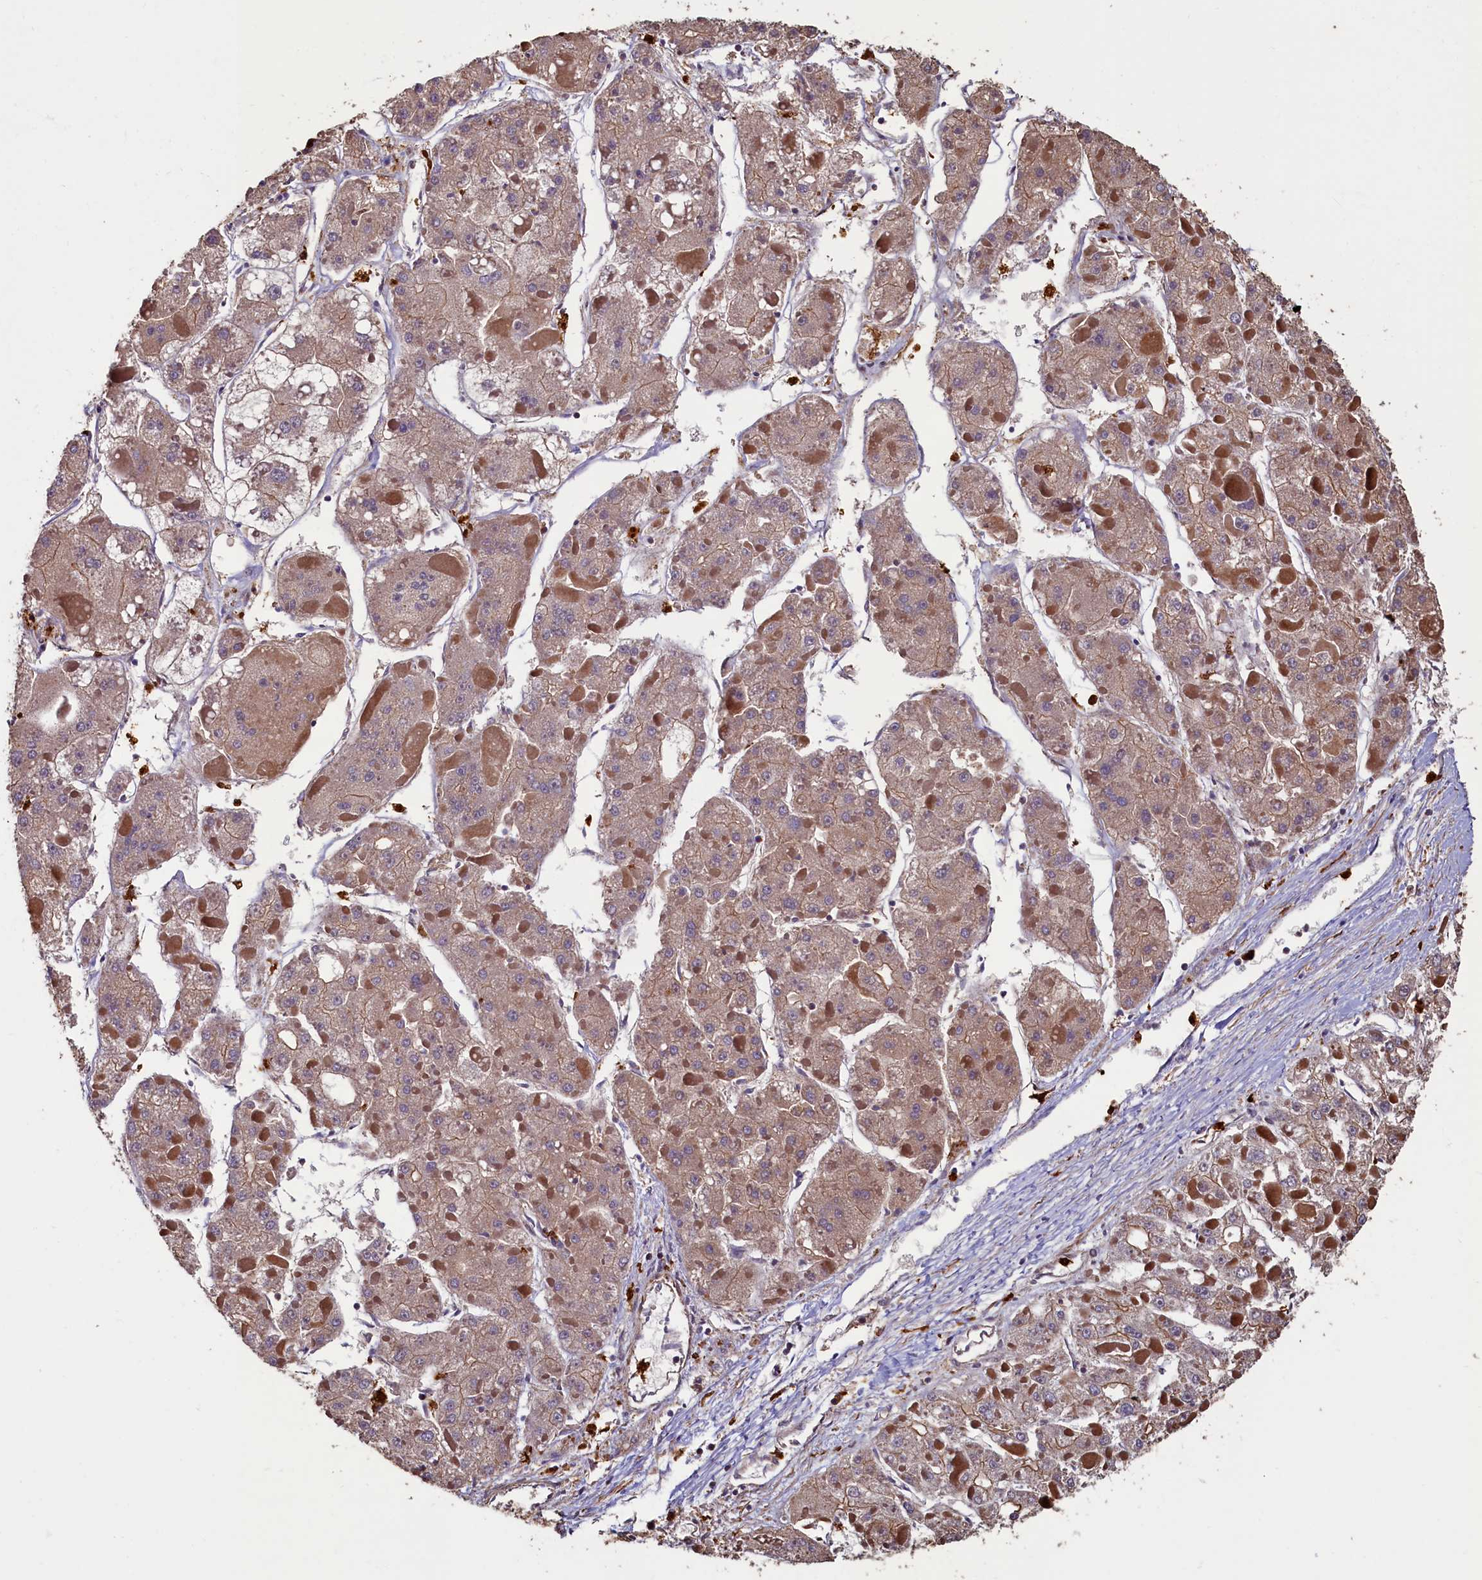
{"staining": {"intensity": "moderate", "quantity": ">75%", "location": "cytoplasmic/membranous"}, "tissue": "liver cancer", "cell_type": "Tumor cells", "image_type": "cancer", "snomed": [{"axis": "morphology", "description": "Carcinoma, Hepatocellular, NOS"}, {"axis": "topography", "description": "Liver"}], "caption": "Immunohistochemistry (IHC) (DAB (3,3'-diaminobenzidine)) staining of liver cancer (hepatocellular carcinoma) demonstrates moderate cytoplasmic/membranous protein expression in approximately >75% of tumor cells.", "gene": "CCDC102B", "patient": {"sex": "female", "age": 73}}